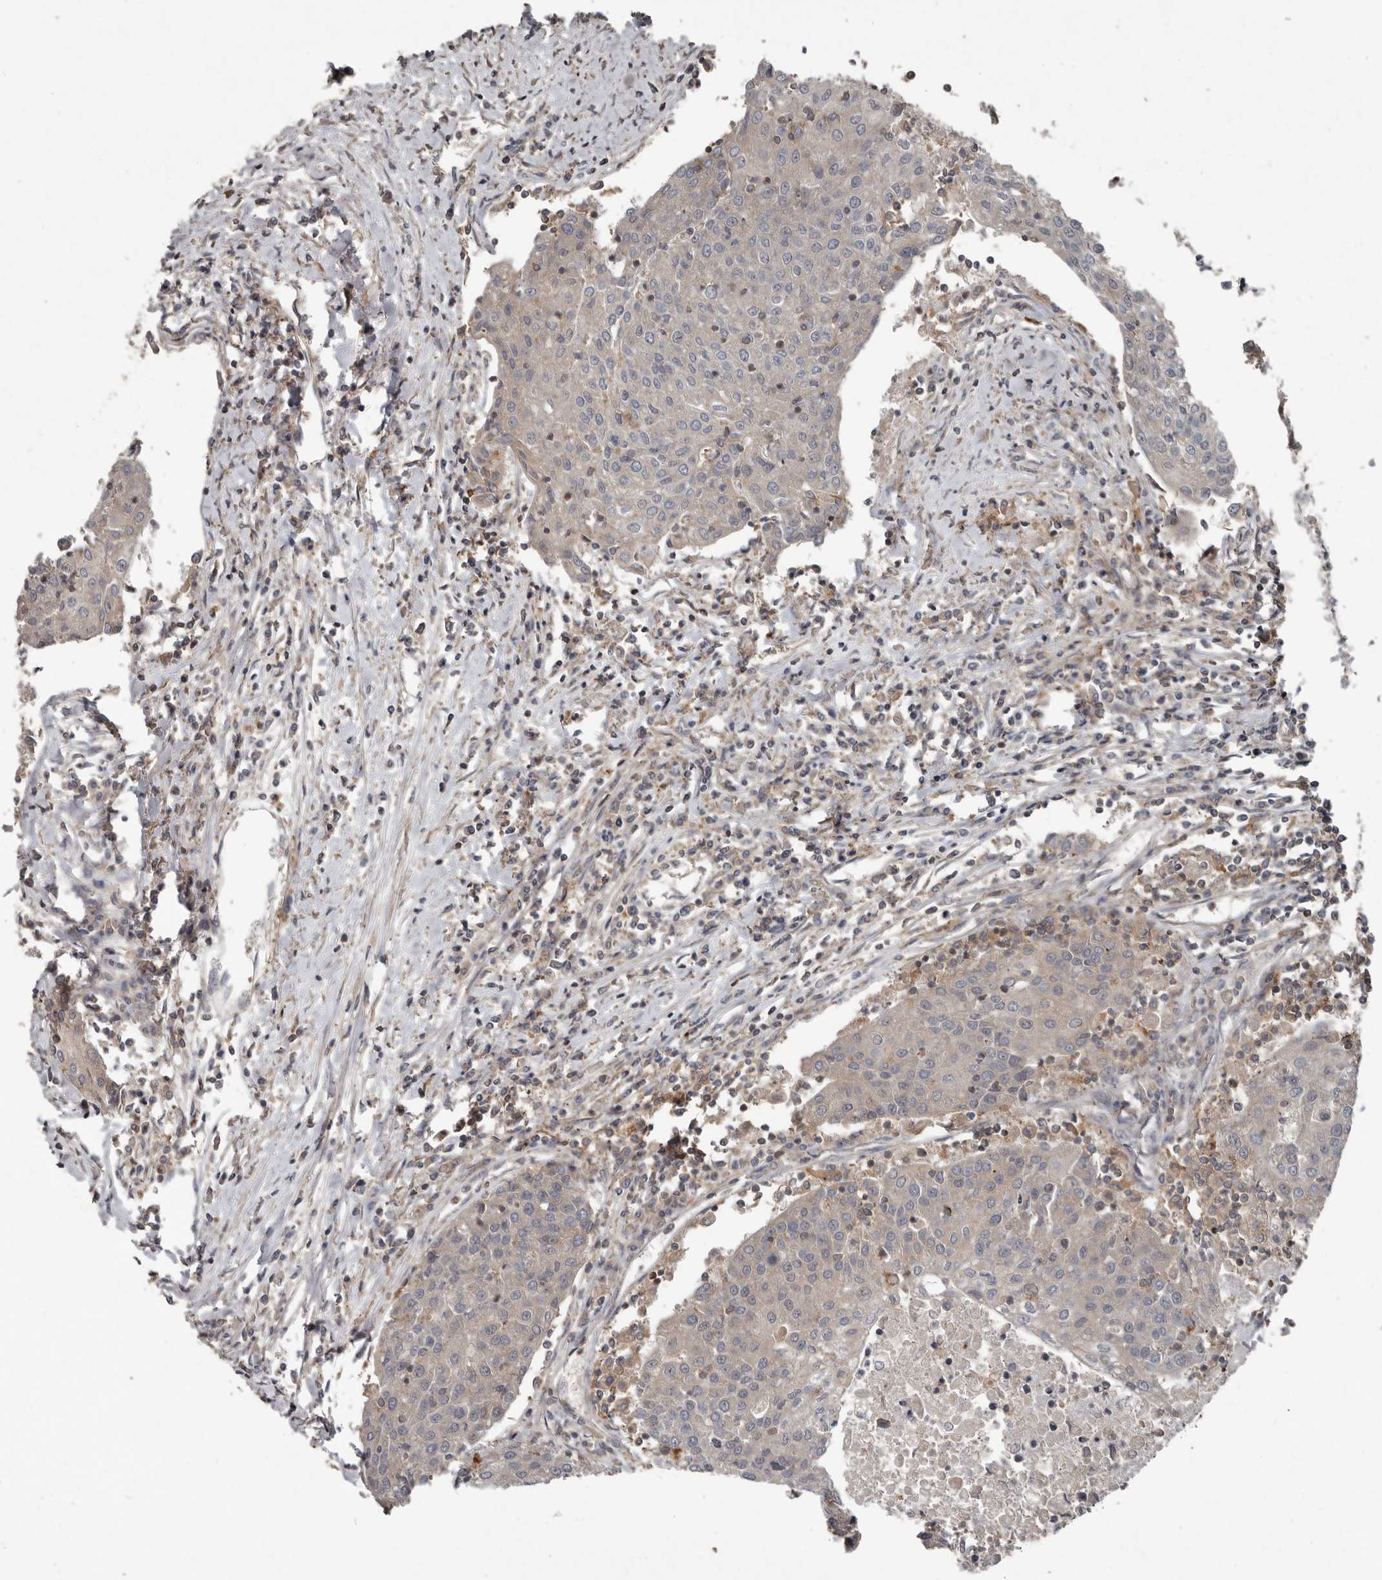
{"staining": {"intensity": "negative", "quantity": "none", "location": "none"}, "tissue": "urothelial cancer", "cell_type": "Tumor cells", "image_type": "cancer", "snomed": [{"axis": "morphology", "description": "Urothelial carcinoma, High grade"}, {"axis": "topography", "description": "Urinary bladder"}], "caption": "An image of human urothelial cancer is negative for staining in tumor cells. (Stains: DAB immunohistochemistry with hematoxylin counter stain, Microscopy: brightfield microscopy at high magnification).", "gene": "FBXO31", "patient": {"sex": "female", "age": 85}}